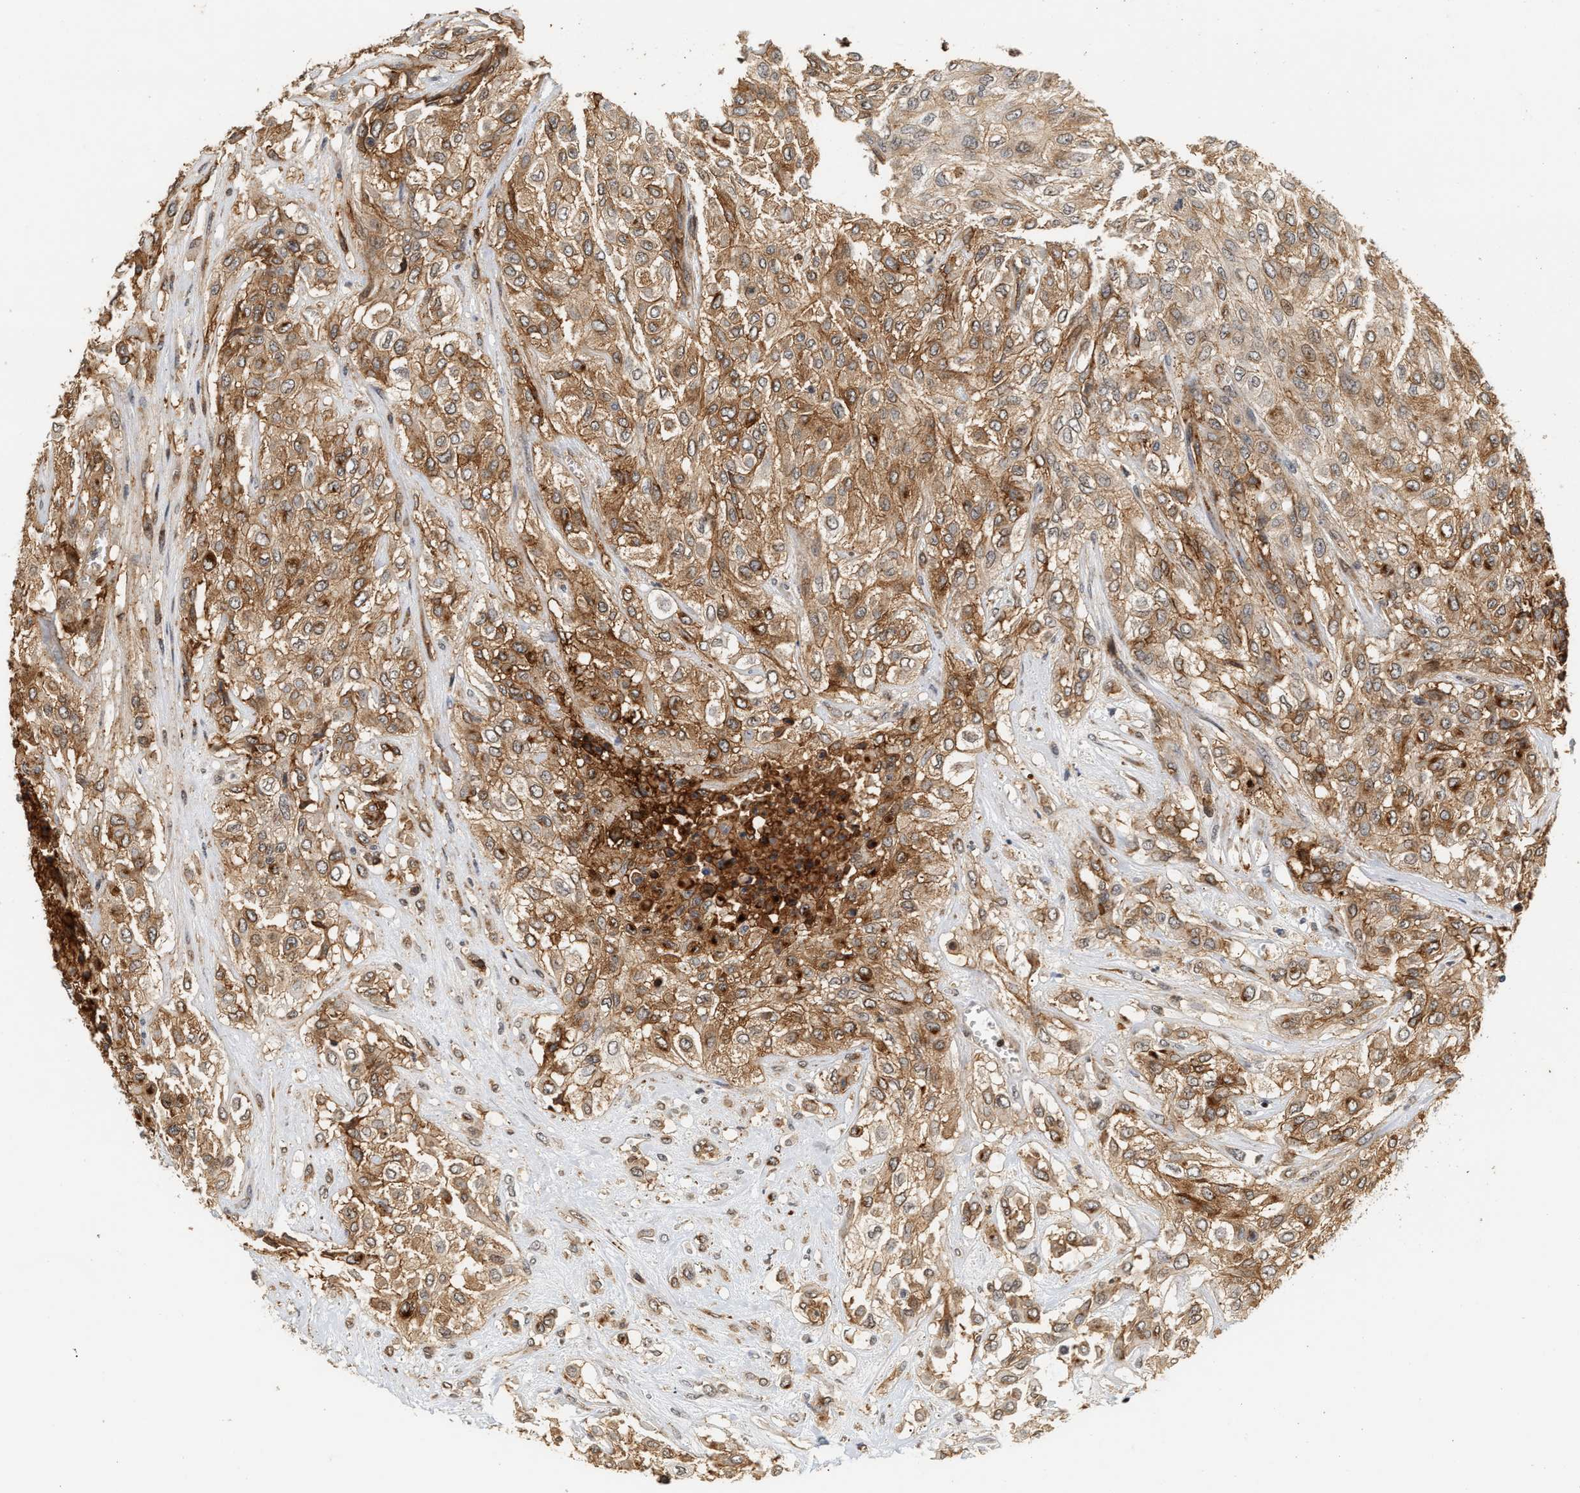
{"staining": {"intensity": "strong", "quantity": ">75%", "location": "cytoplasmic/membranous"}, "tissue": "urothelial cancer", "cell_type": "Tumor cells", "image_type": "cancer", "snomed": [{"axis": "morphology", "description": "Urothelial carcinoma, High grade"}, {"axis": "topography", "description": "Urinary bladder"}], "caption": "About >75% of tumor cells in high-grade urothelial carcinoma demonstrate strong cytoplasmic/membranous protein expression as visualized by brown immunohistochemical staining.", "gene": "PLXND1", "patient": {"sex": "male", "age": 57}}